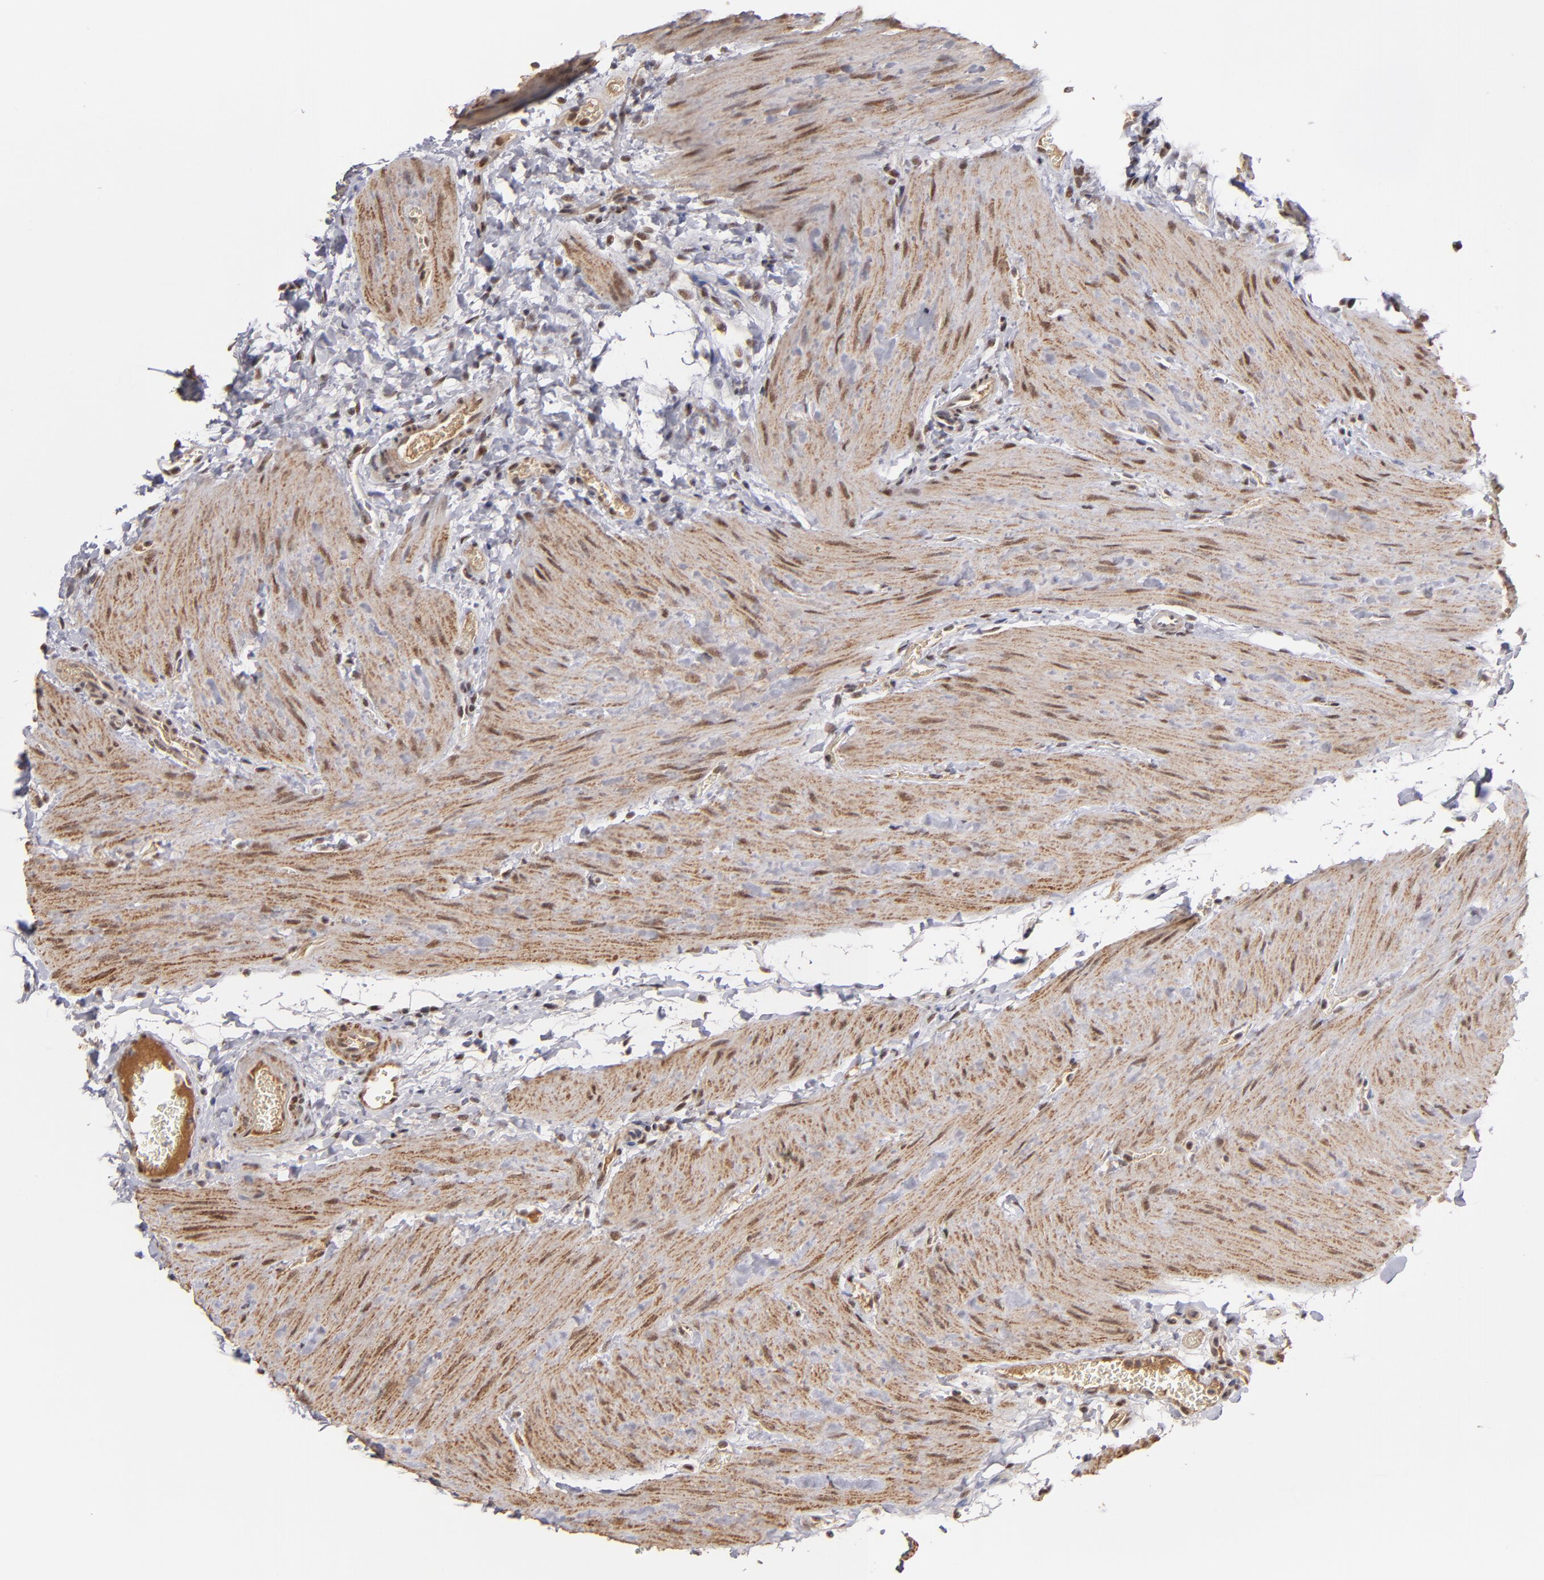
{"staining": {"intensity": "strong", "quantity": ">75%", "location": "cytoplasmic/membranous,nuclear"}, "tissue": "gallbladder", "cell_type": "Glandular cells", "image_type": "normal", "snomed": [{"axis": "morphology", "description": "Normal tissue, NOS"}, {"axis": "topography", "description": "Gallbladder"}], "caption": "Protein analysis of normal gallbladder exhibits strong cytoplasmic/membranous,nuclear expression in approximately >75% of glandular cells. (IHC, brightfield microscopy, high magnification).", "gene": "ZNF234", "patient": {"sex": "female", "age": 24}}